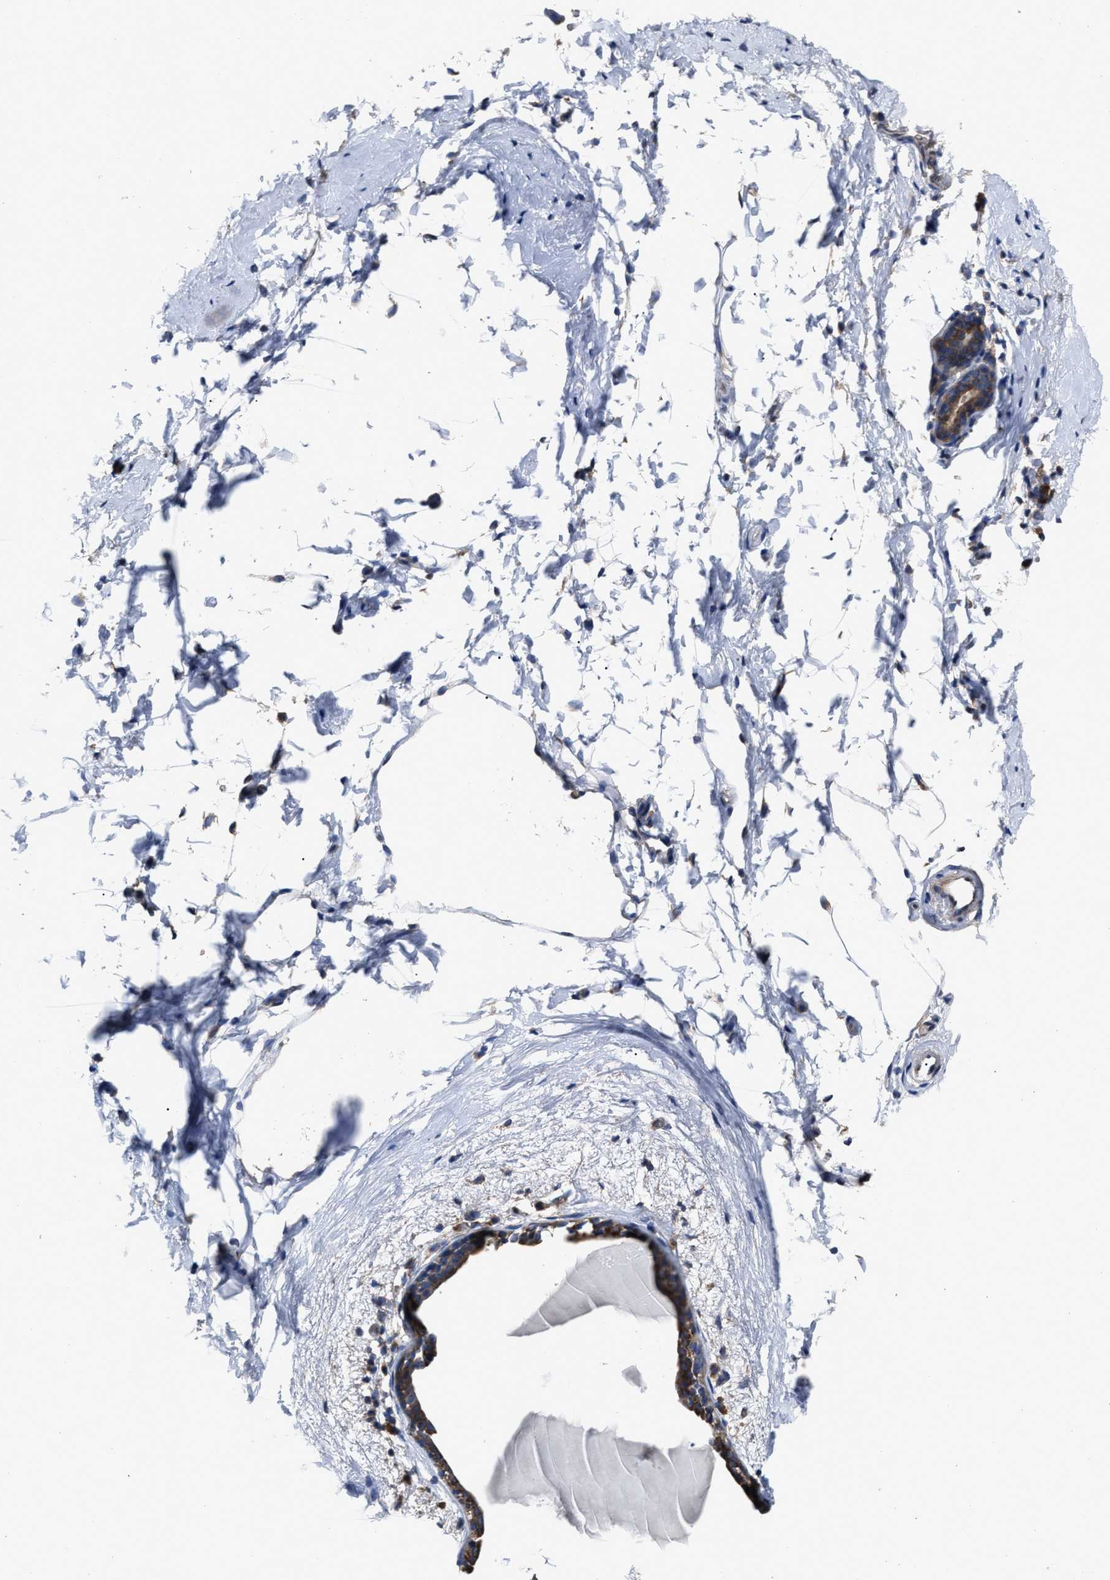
{"staining": {"intensity": "negative", "quantity": "none", "location": "none"}, "tissue": "breast", "cell_type": "Adipocytes", "image_type": "normal", "snomed": [{"axis": "morphology", "description": "Normal tissue, NOS"}, {"axis": "topography", "description": "Breast"}], "caption": "Immunohistochemistry image of benign human breast stained for a protein (brown), which reveals no positivity in adipocytes. Brightfield microscopy of IHC stained with DAB (brown) and hematoxylin (blue), captured at high magnification.", "gene": "UPF1", "patient": {"sex": "female", "age": 62}}